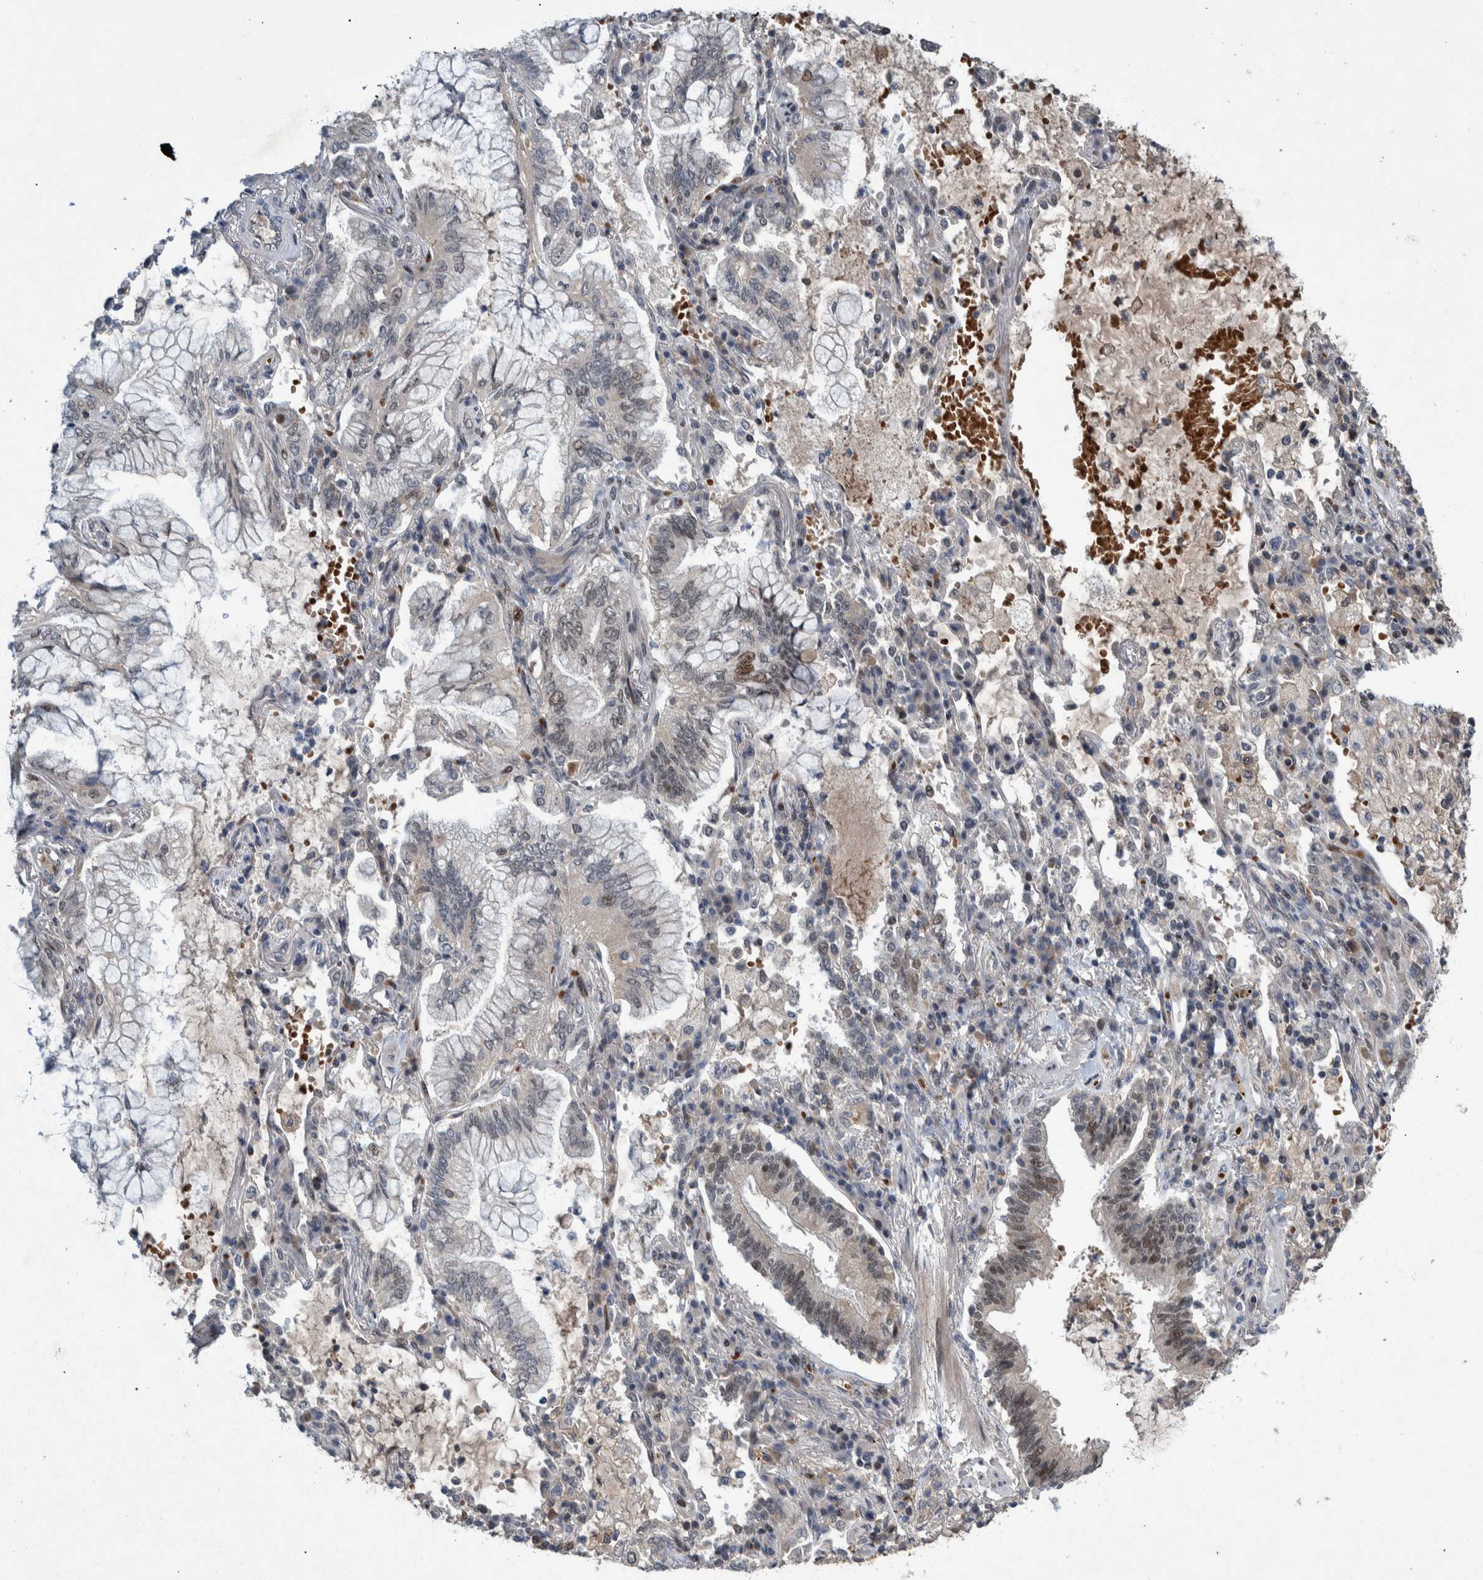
{"staining": {"intensity": "weak", "quantity": "<25%", "location": "nuclear"}, "tissue": "lung cancer", "cell_type": "Tumor cells", "image_type": "cancer", "snomed": [{"axis": "morphology", "description": "Adenocarcinoma, NOS"}, {"axis": "topography", "description": "Lung"}], "caption": "A micrograph of human lung cancer is negative for staining in tumor cells.", "gene": "ESRP1", "patient": {"sex": "female", "age": 70}}